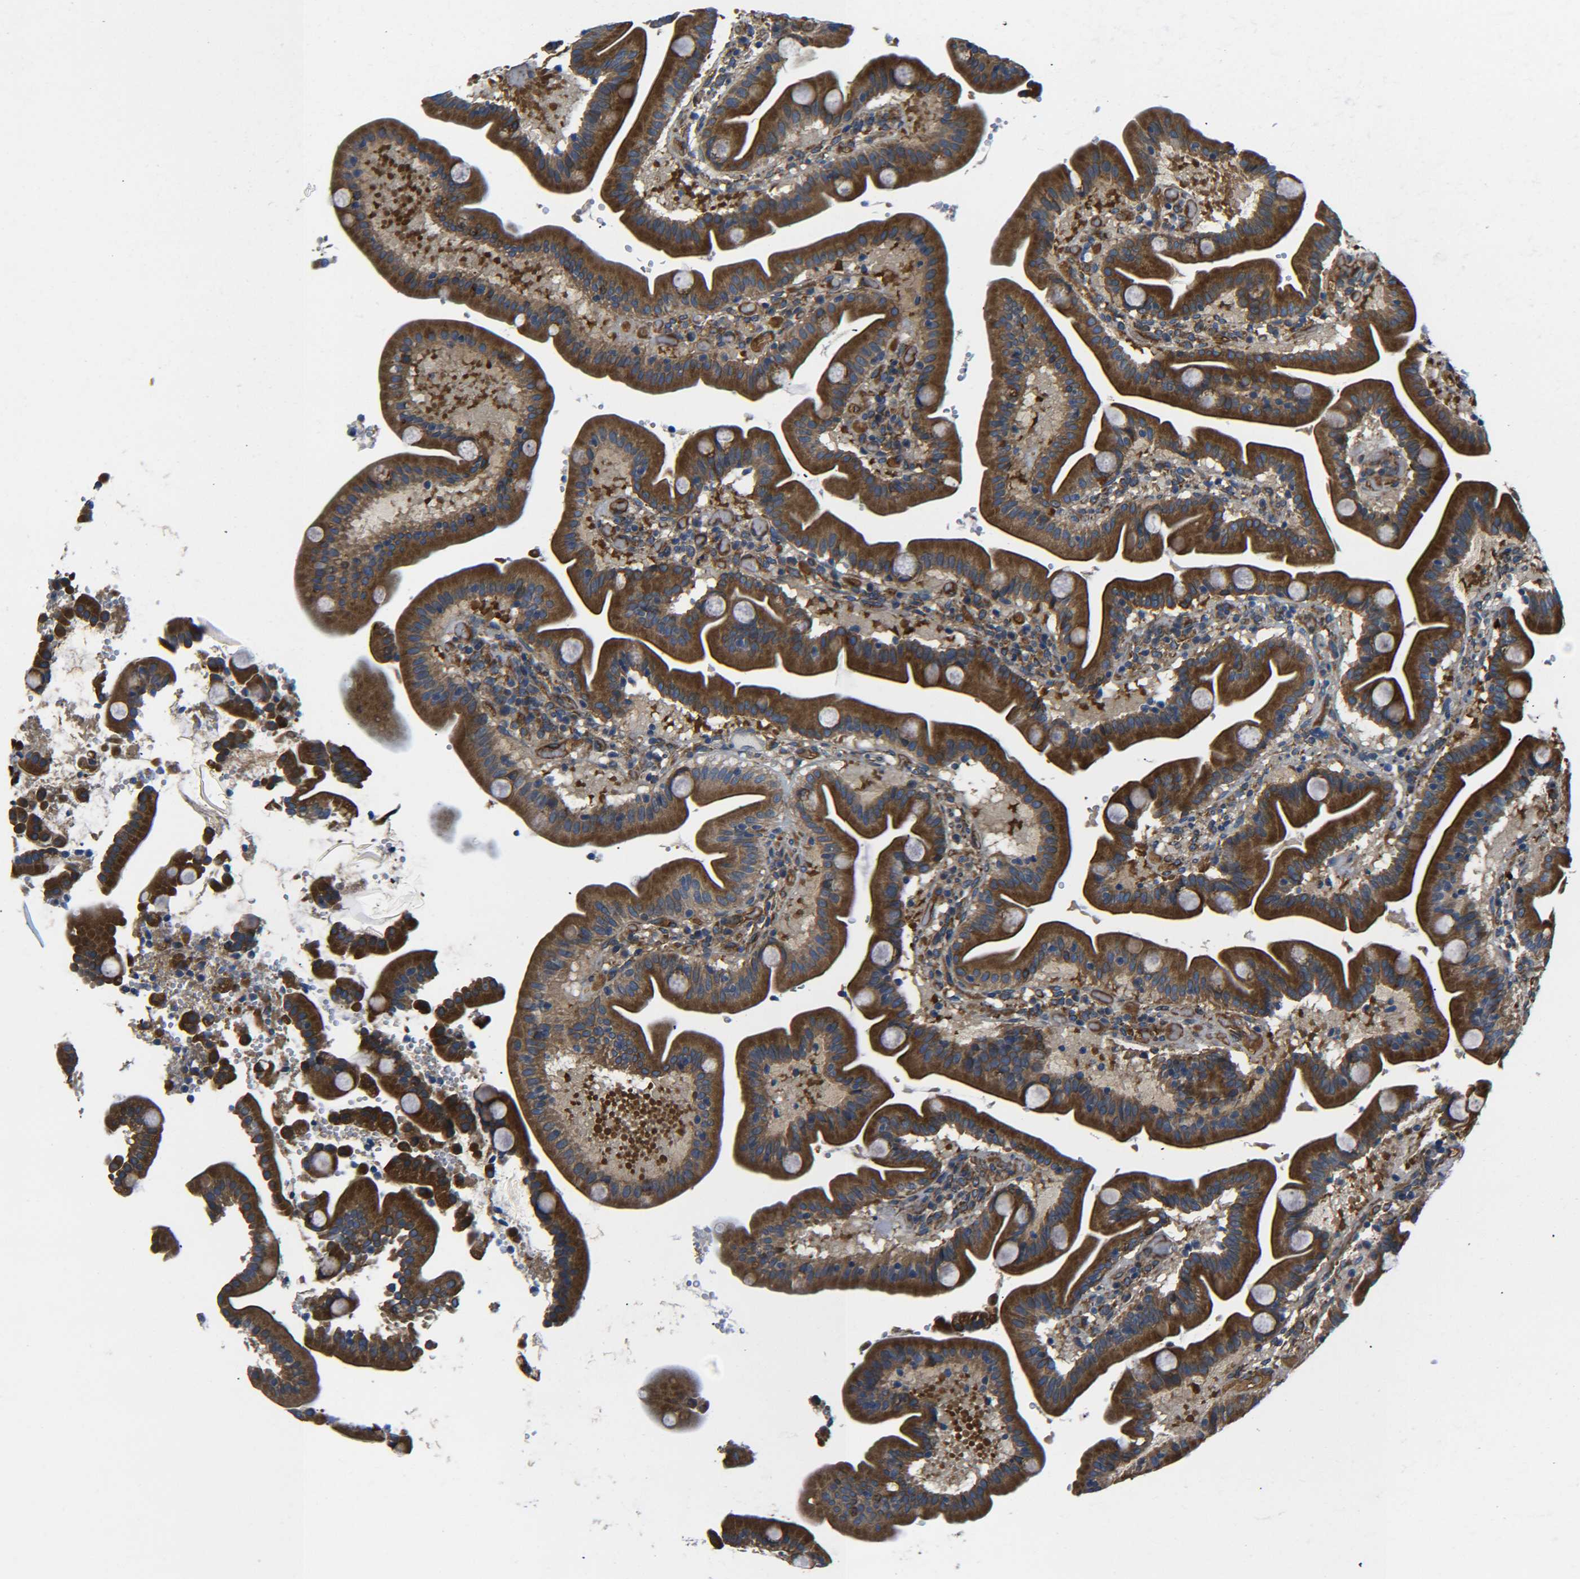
{"staining": {"intensity": "strong", "quantity": ">75%", "location": "cytoplasmic/membranous"}, "tissue": "duodenum", "cell_type": "Glandular cells", "image_type": "normal", "snomed": [{"axis": "morphology", "description": "Normal tissue, NOS"}, {"axis": "topography", "description": "Duodenum"}], "caption": "Immunohistochemistry photomicrograph of normal duodenum stained for a protein (brown), which displays high levels of strong cytoplasmic/membranous expression in about >75% of glandular cells.", "gene": "PREB", "patient": {"sex": "male", "age": 54}}